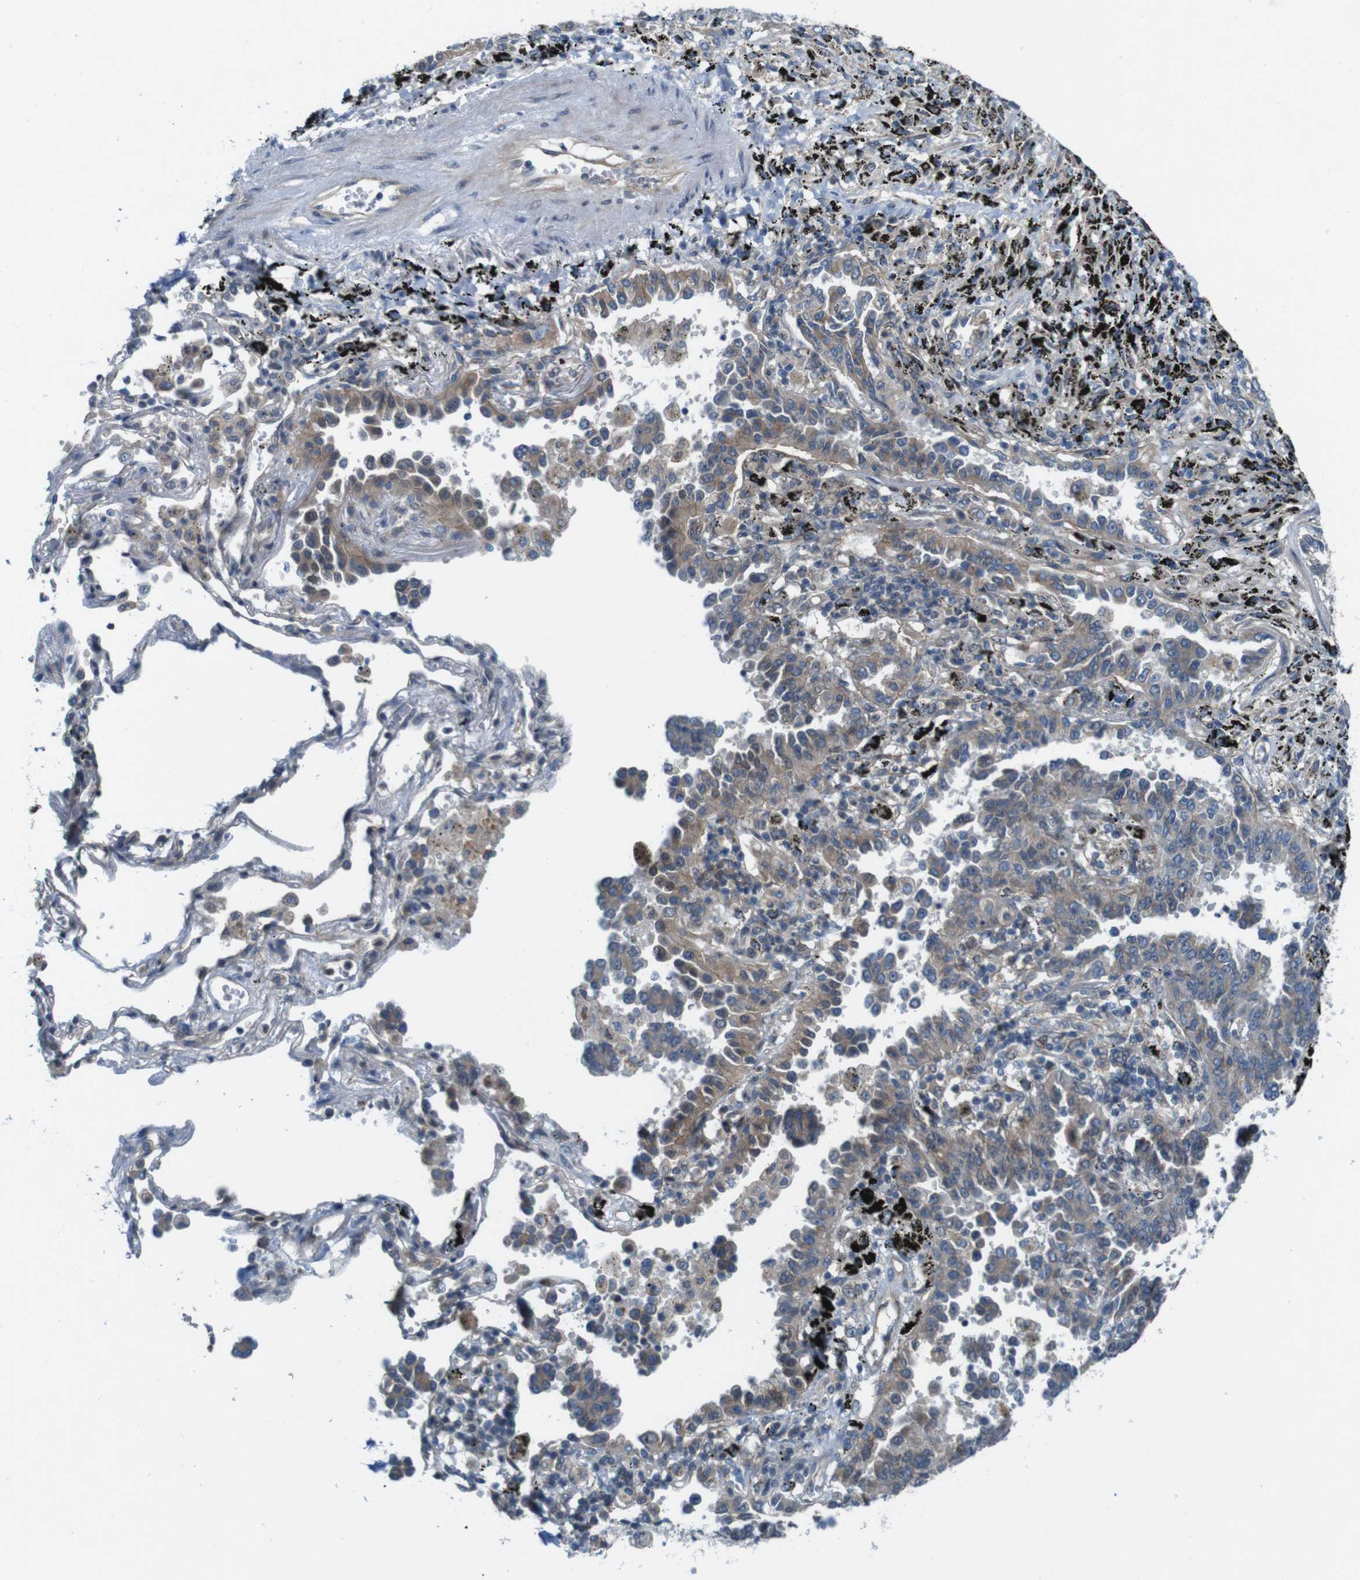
{"staining": {"intensity": "moderate", "quantity": ">75%", "location": "cytoplasmic/membranous"}, "tissue": "lung cancer", "cell_type": "Tumor cells", "image_type": "cancer", "snomed": [{"axis": "morphology", "description": "Normal tissue, NOS"}, {"axis": "morphology", "description": "Adenocarcinoma, NOS"}, {"axis": "topography", "description": "Lung"}], "caption": "About >75% of tumor cells in lung adenocarcinoma demonstrate moderate cytoplasmic/membranous protein positivity as visualized by brown immunohistochemical staining.", "gene": "SKI", "patient": {"sex": "male", "age": 59}}